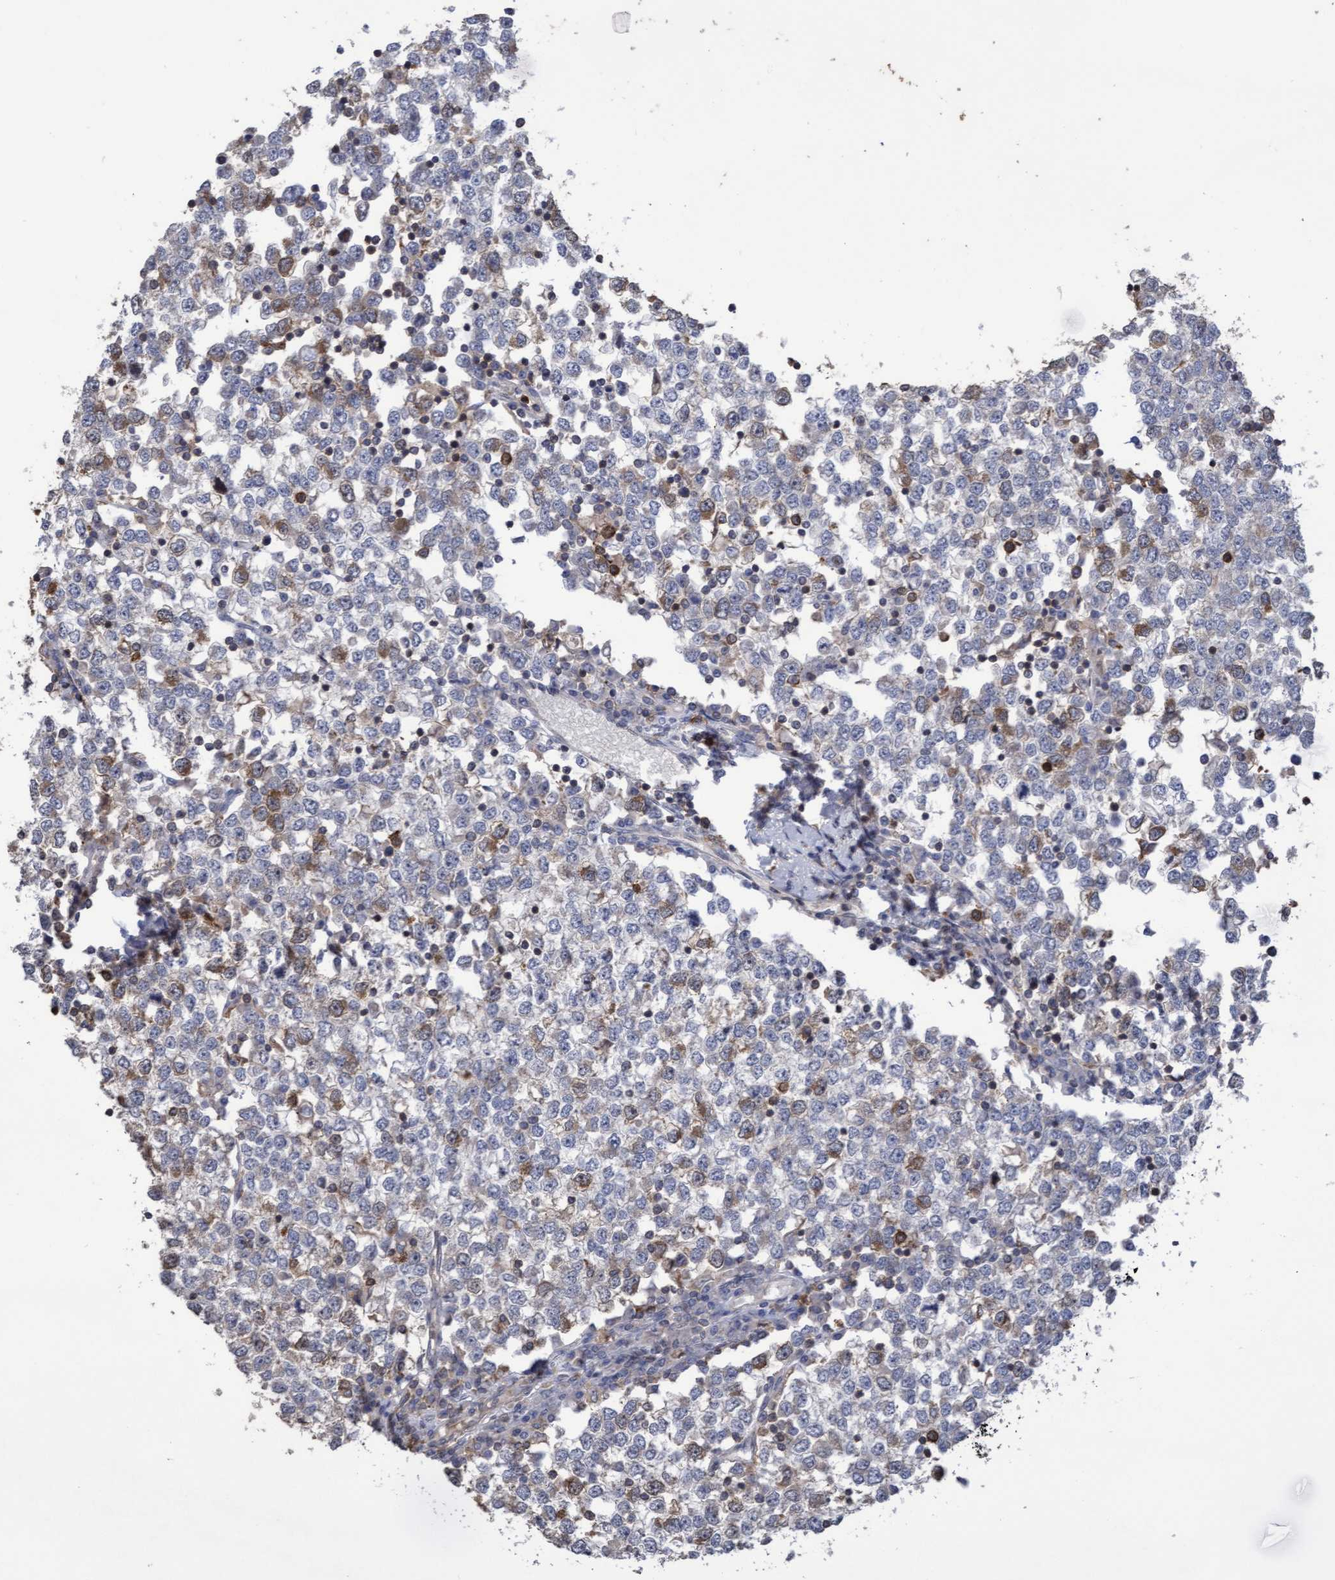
{"staining": {"intensity": "moderate", "quantity": "<25%", "location": "cytoplasmic/membranous"}, "tissue": "testis cancer", "cell_type": "Tumor cells", "image_type": "cancer", "snomed": [{"axis": "morphology", "description": "Seminoma, NOS"}, {"axis": "topography", "description": "Testis"}], "caption": "Testis cancer stained with DAB (3,3'-diaminobenzidine) IHC displays low levels of moderate cytoplasmic/membranous expression in about <25% of tumor cells.", "gene": "SLBP", "patient": {"sex": "male", "age": 65}}